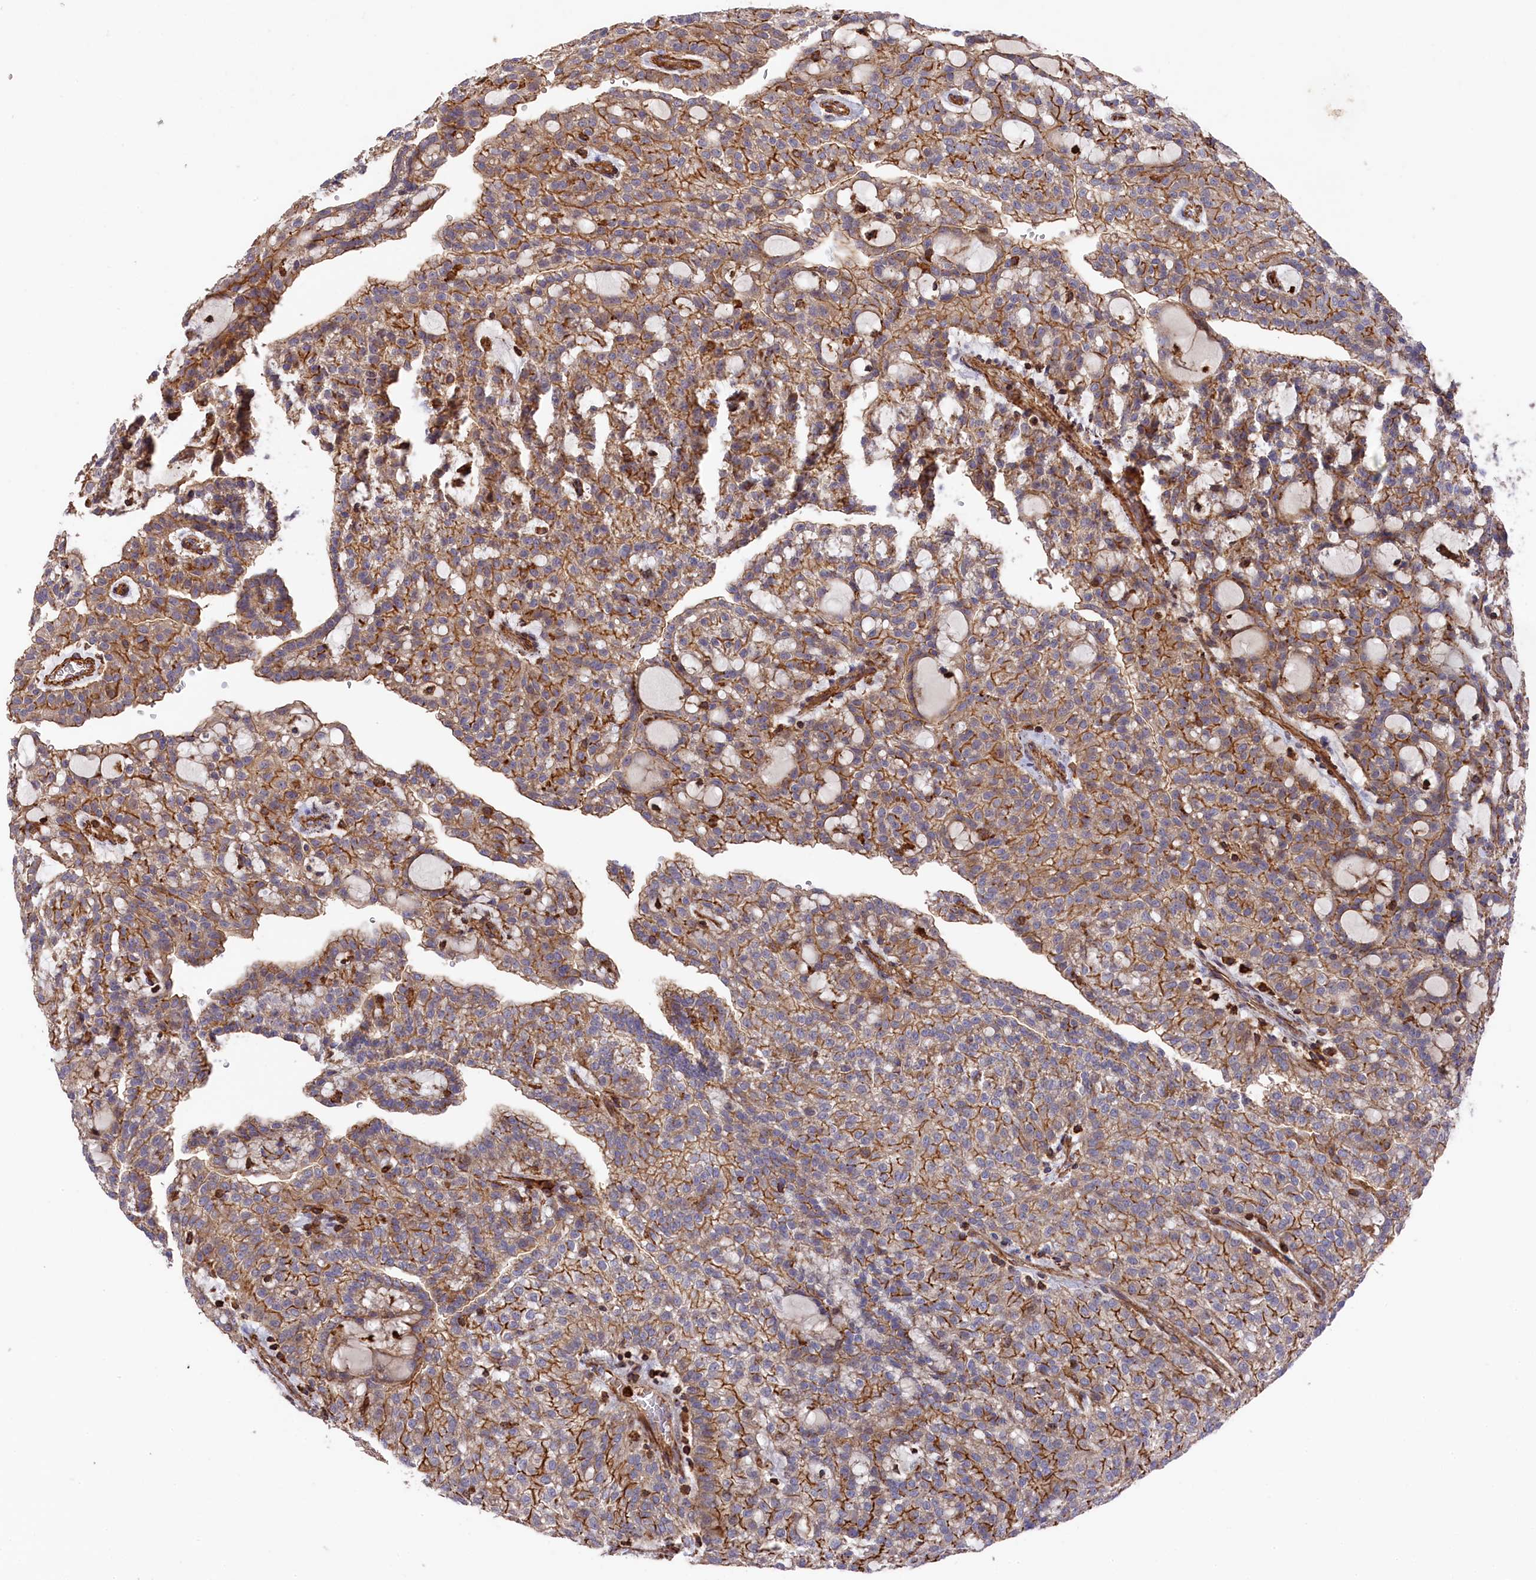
{"staining": {"intensity": "moderate", "quantity": ">75%", "location": "cytoplasmic/membranous"}, "tissue": "renal cancer", "cell_type": "Tumor cells", "image_type": "cancer", "snomed": [{"axis": "morphology", "description": "Adenocarcinoma, NOS"}, {"axis": "topography", "description": "Kidney"}], "caption": "This histopathology image exhibits IHC staining of renal adenocarcinoma, with medium moderate cytoplasmic/membranous staining in about >75% of tumor cells.", "gene": "RAPSN", "patient": {"sex": "male", "age": 63}}